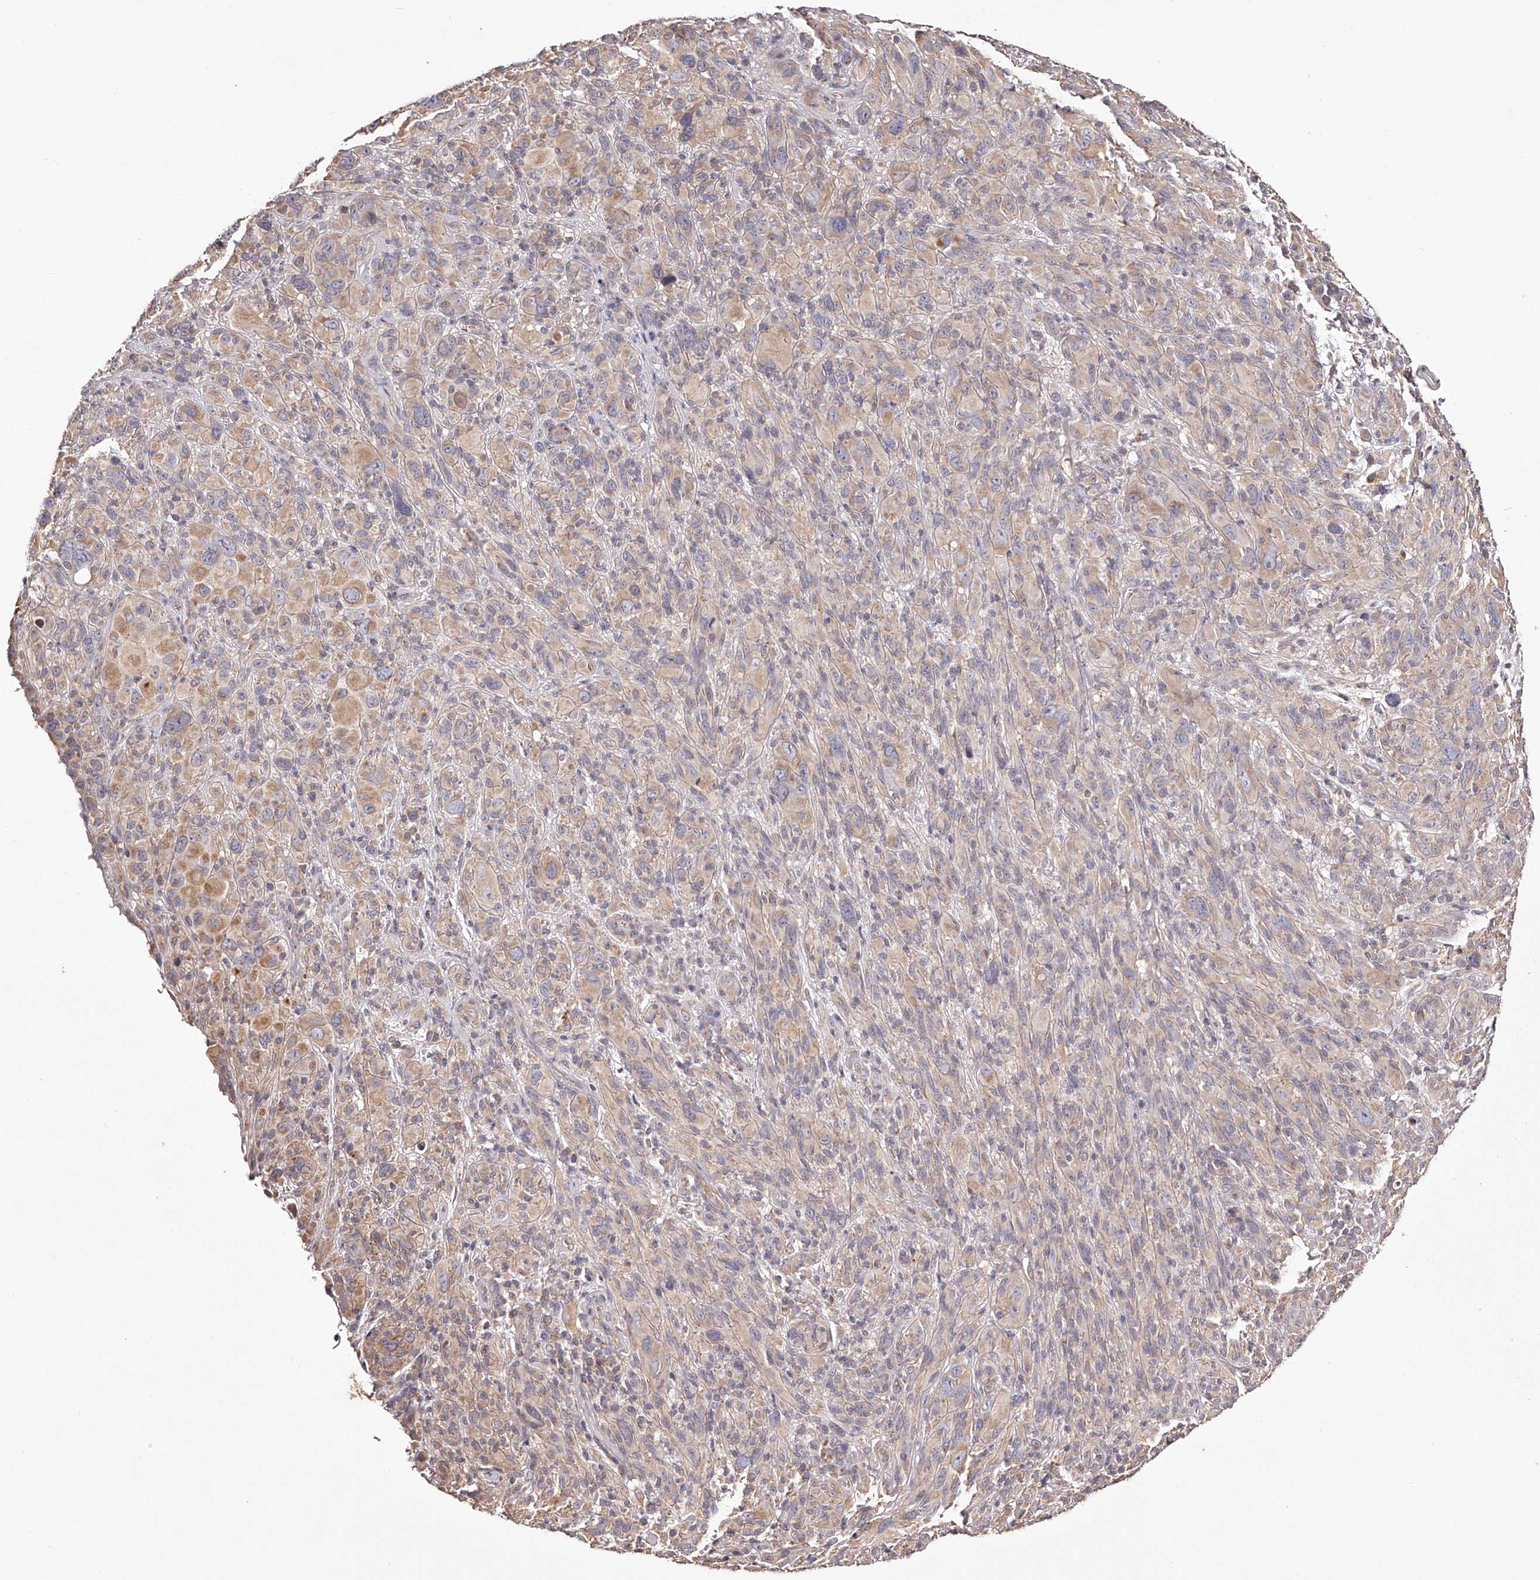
{"staining": {"intensity": "weak", "quantity": "<25%", "location": "cytoplasmic/membranous"}, "tissue": "melanoma", "cell_type": "Tumor cells", "image_type": "cancer", "snomed": [{"axis": "morphology", "description": "Malignant melanoma, NOS"}, {"axis": "topography", "description": "Skin of head"}], "caption": "Malignant melanoma stained for a protein using immunohistochemistry exhibits no staining tumor cells.", "gene": "USP21", "patient": {"sex": "male", "age": 96}}